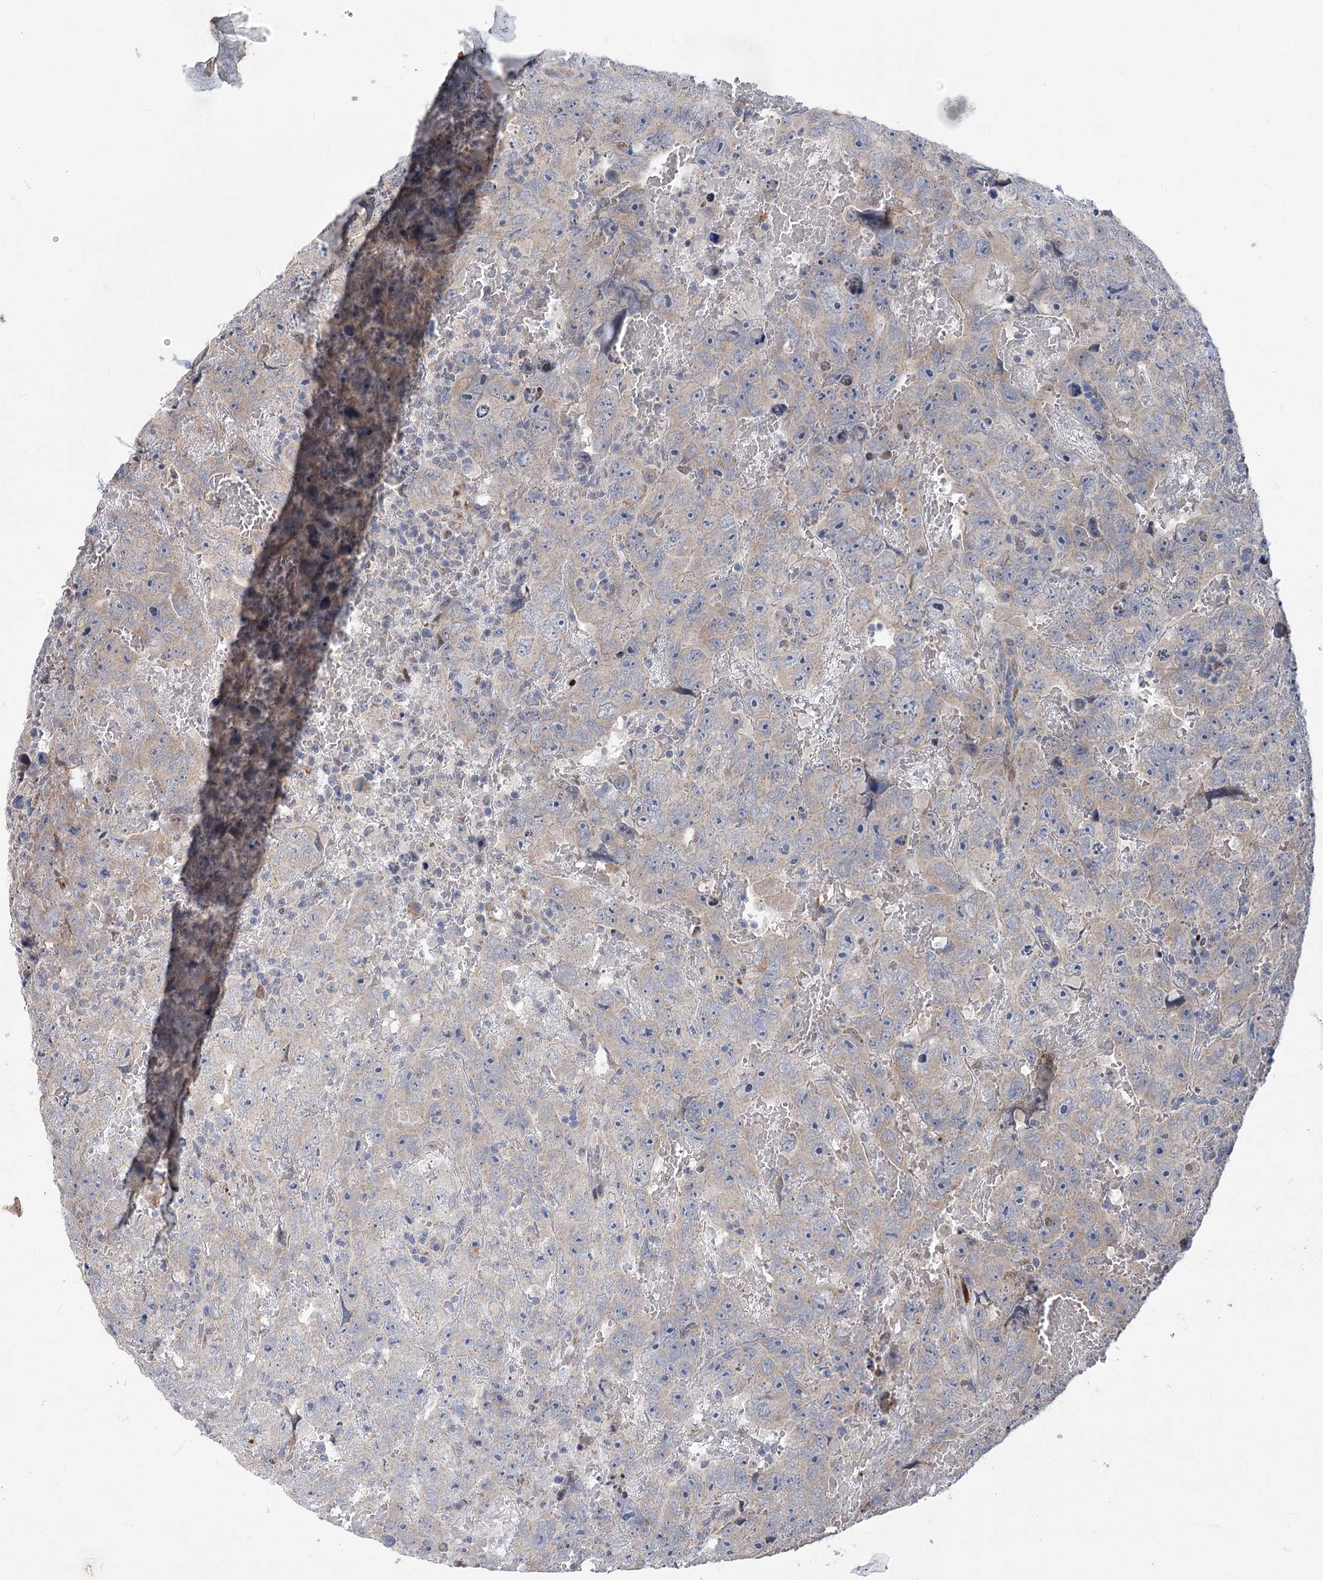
{"staining": {"intensity": "weak", "quantity": ">75%", "location": "cytoplasmic/membranous"}, "tissue": "testis cancer", "cell_type": "Tumor cells", "image_type": "cancer", "snomed": [{"axis": "morphology", "description": "Carcinoma, Embryonal, NOS"}, {"axis": "topography", "description": "Testis"}], "caption": "Tumor cells demonstrate low levels of weak cytoplasmic/membranous expression in approximately >75% of cells in testis cancer (embryonal carcinoma).", "gene": "GCNT4", "patient": {"sex": "male", "age": 45}}